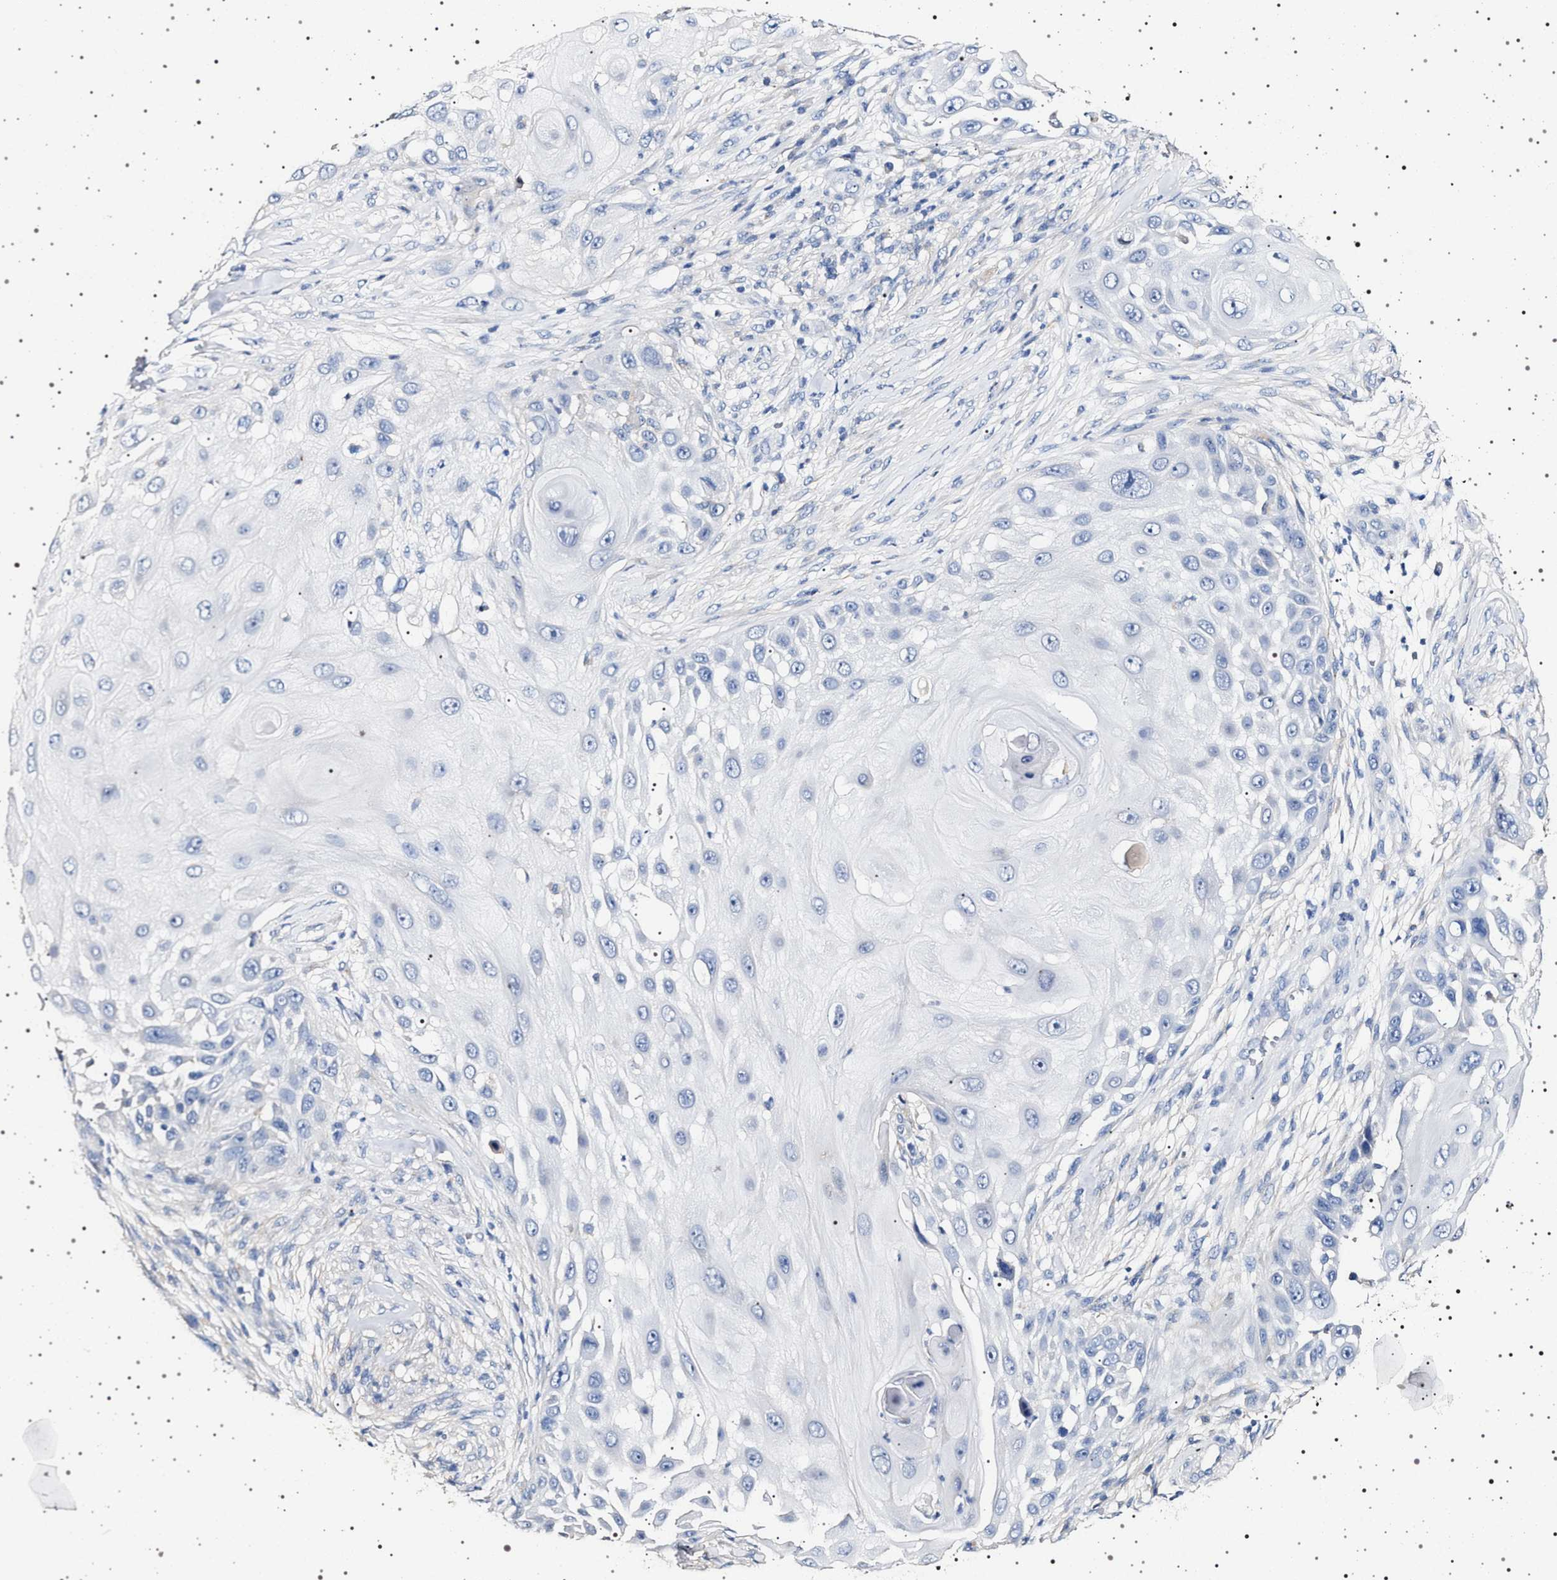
{"staining": {"intensity": "negative", "quantity": "none", "location": "none"}, "tissue": "skin cancer", "cell_type": "Tumor cells", "image_type": "cancer", "snomed": [{"axis": "morphology", "description": "Squamous cell carcinoma, NOS"}, {"axis": "topography", "description": "Skin"}], "caption": "Immunohistochemical staining of human squamous cell carcinoma (skin) reveals no significant expression in tumor cells.", "gene": "NAALADL2", "patient": {"sex": "female", "age": 44}}